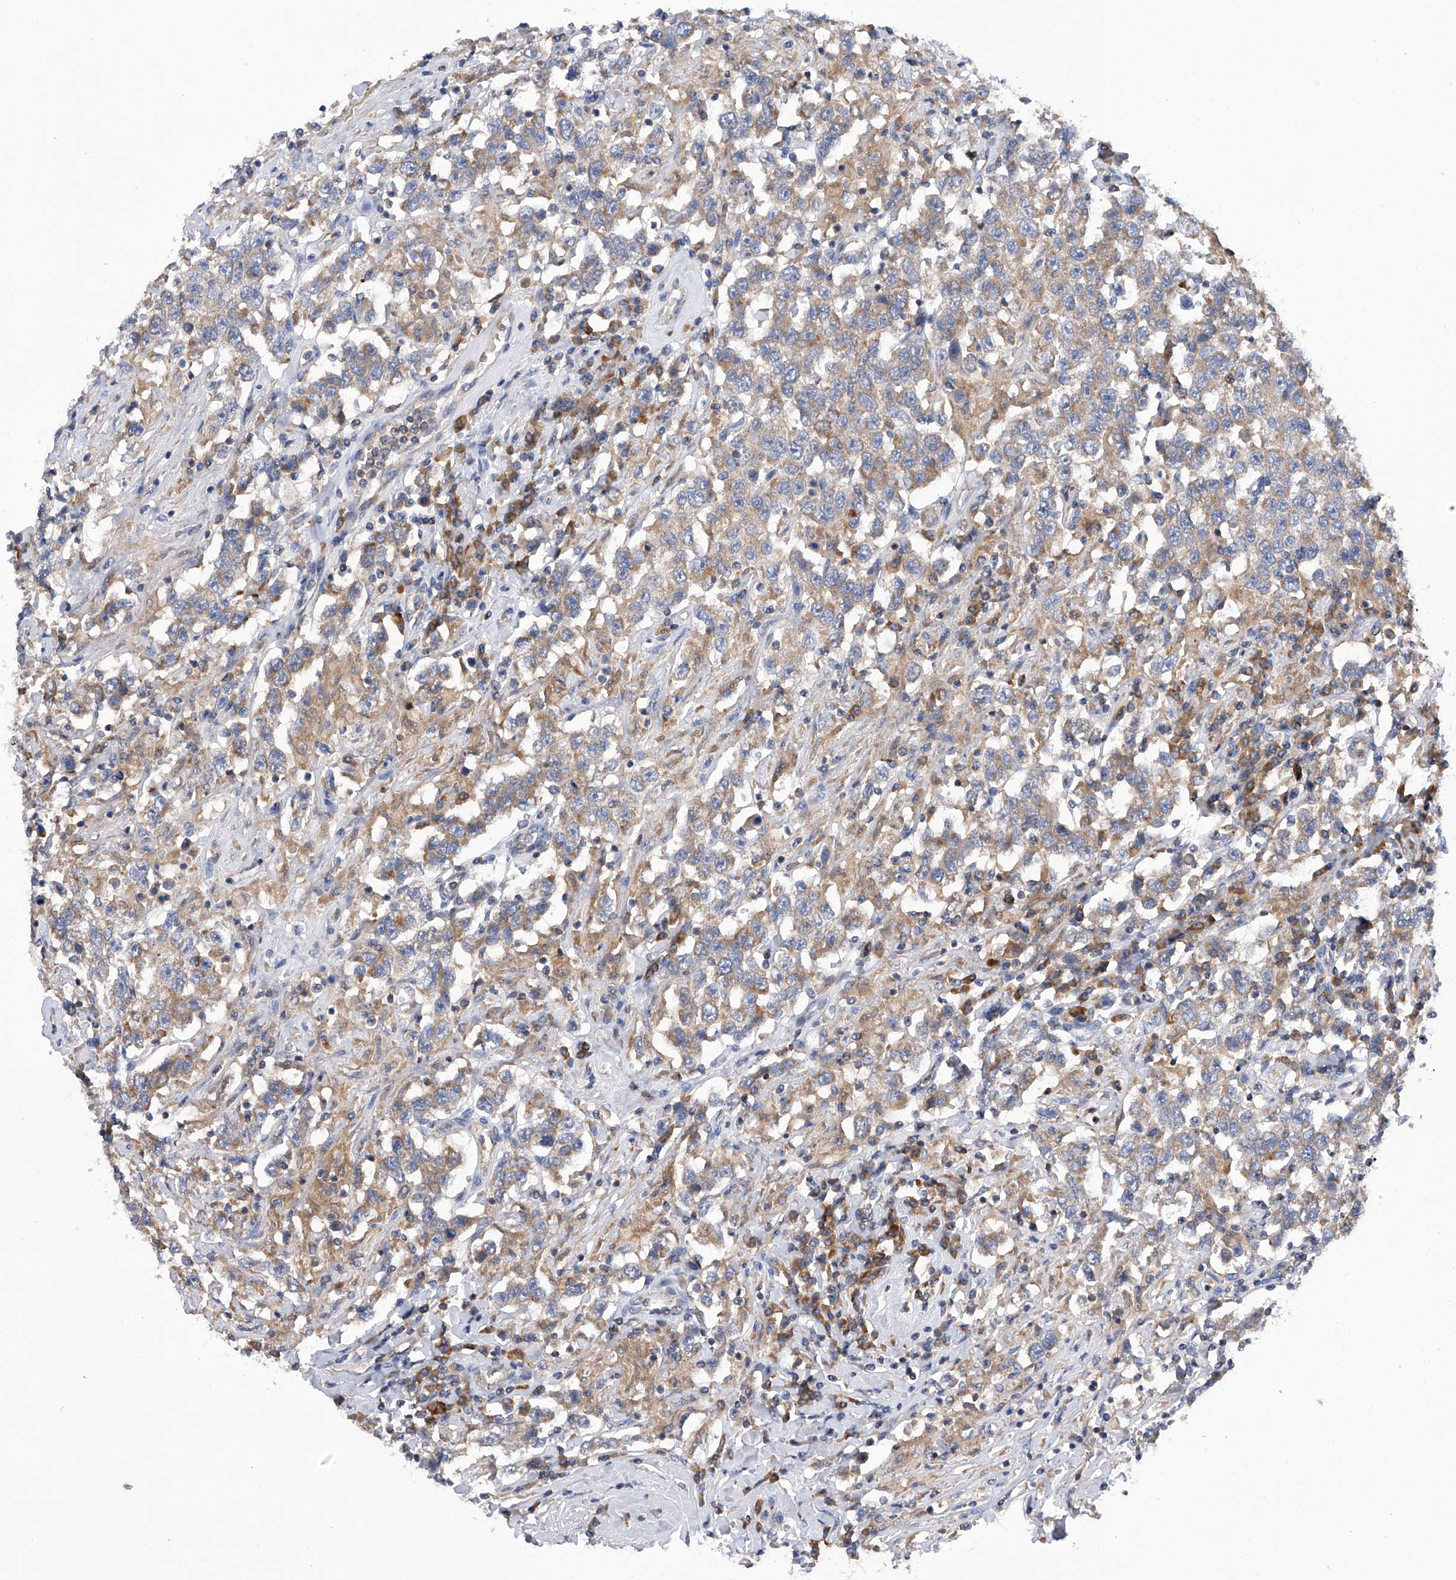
{"staining": {"intensity": "moderate", "quantity": ">75%", "location": "cytoplasmic/membranous"}, "tissue": "testis cancer", "cell_type": "Tumor cells", "image_type": "cancer", "snomed": [{"axis": "morphology", "description": "Seminoma, NOS"}, {"axis": "topography", "description": "Testis"}], "caption": "An image showing moderate cytoplasmic/membranous expression in approximately >75% of tumor cells in testis cancer, as visualized by brown immunohistochemical staining.", "gene": "MLYCD", "patient": {"sex": "male", "age": 41}}